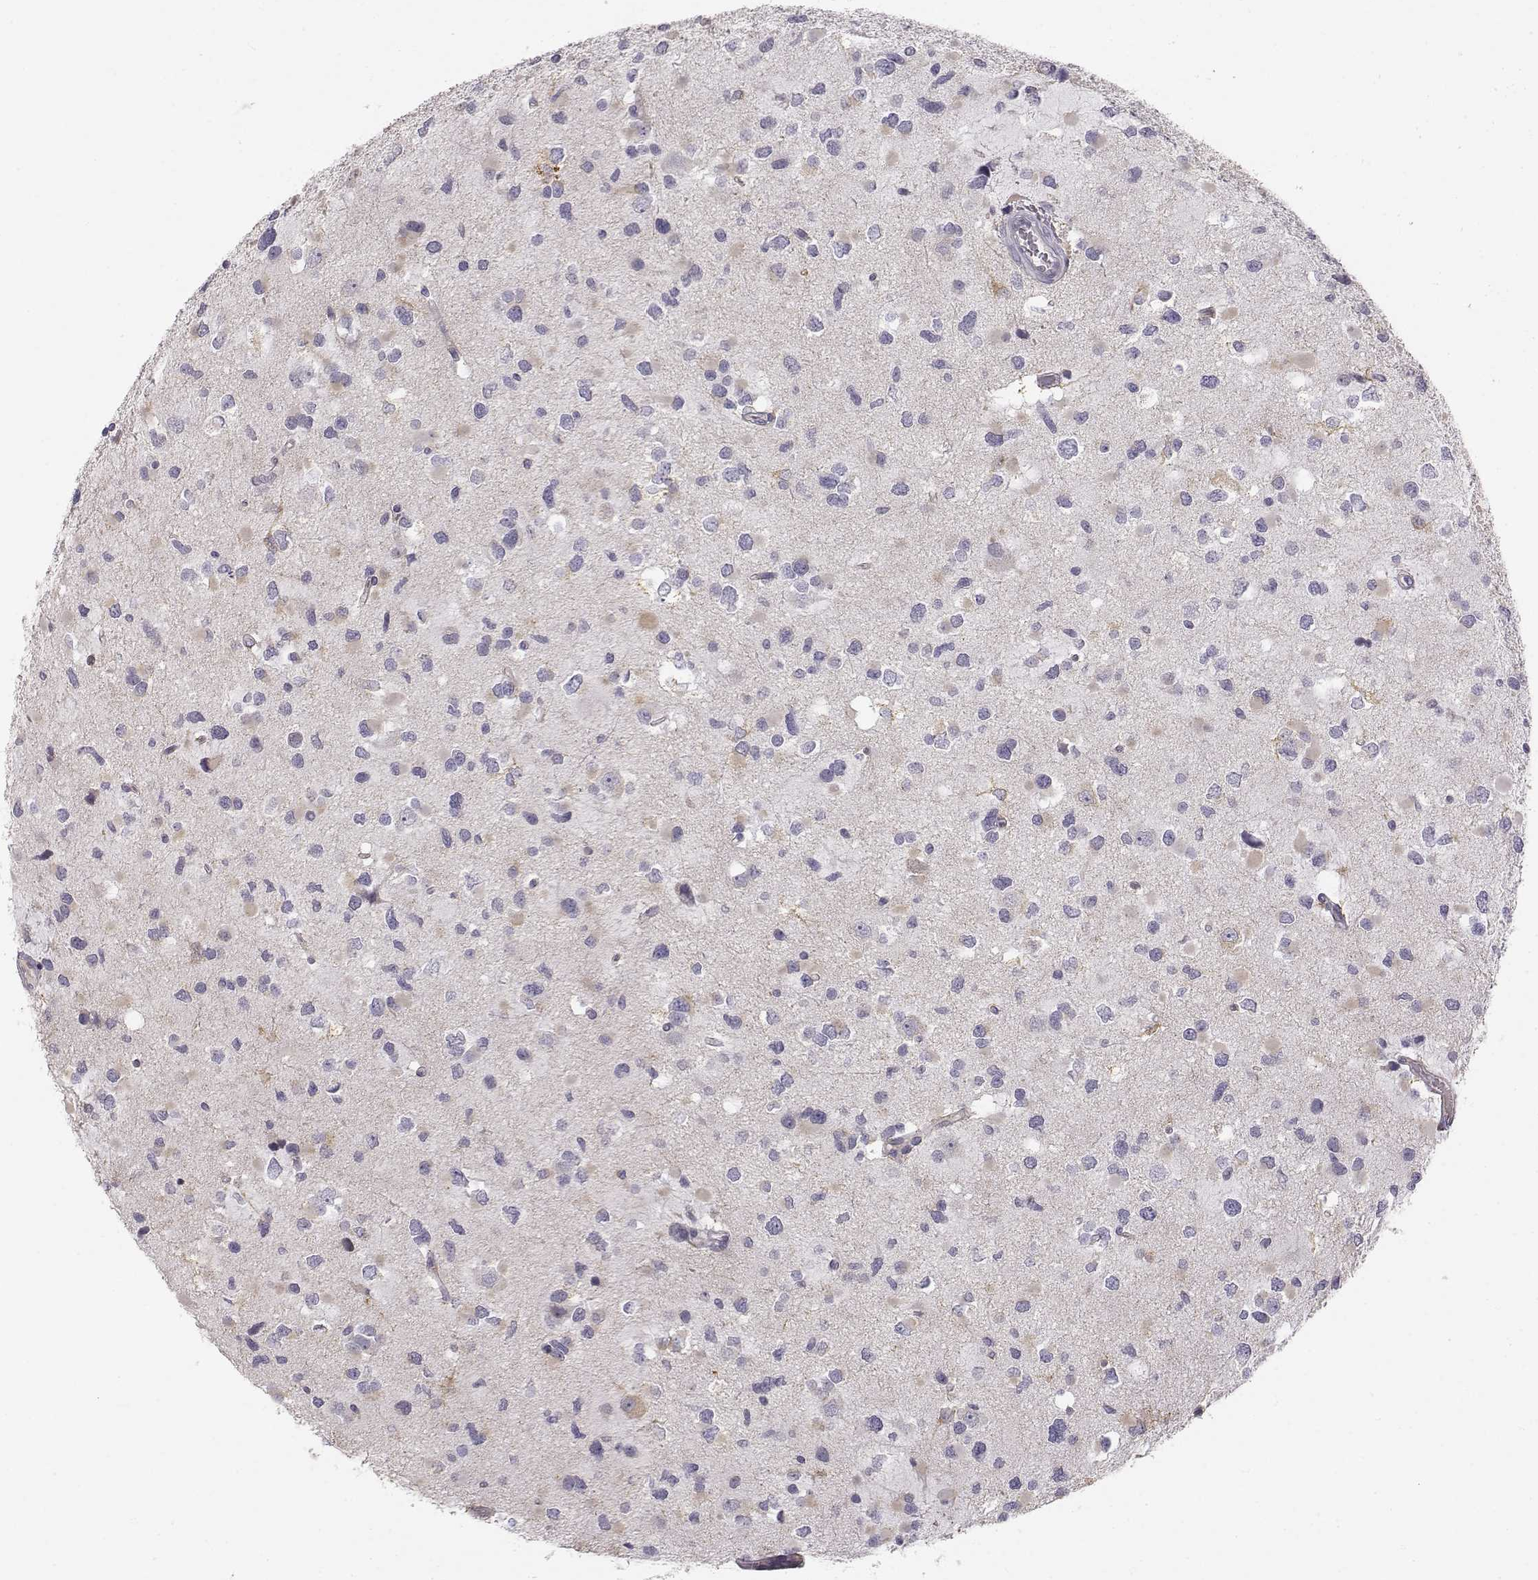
{"staining": {"intensity": "negative", "quantity": "none", "location": "none"}, "tissue": "glioma", "cell_type": "Tumor cells", "image_type": "cancer", "snomed": [{"axis": "morphology", "description": "Glioma, malignant, Low grade"}, {"axis": "topography", "description": "Brain"}], "caption": "The image demonstrates no significant positivity in tumor cells of glioma.", "gene": "ACSL6", "patient": {"sex": "female", "age": 32}}